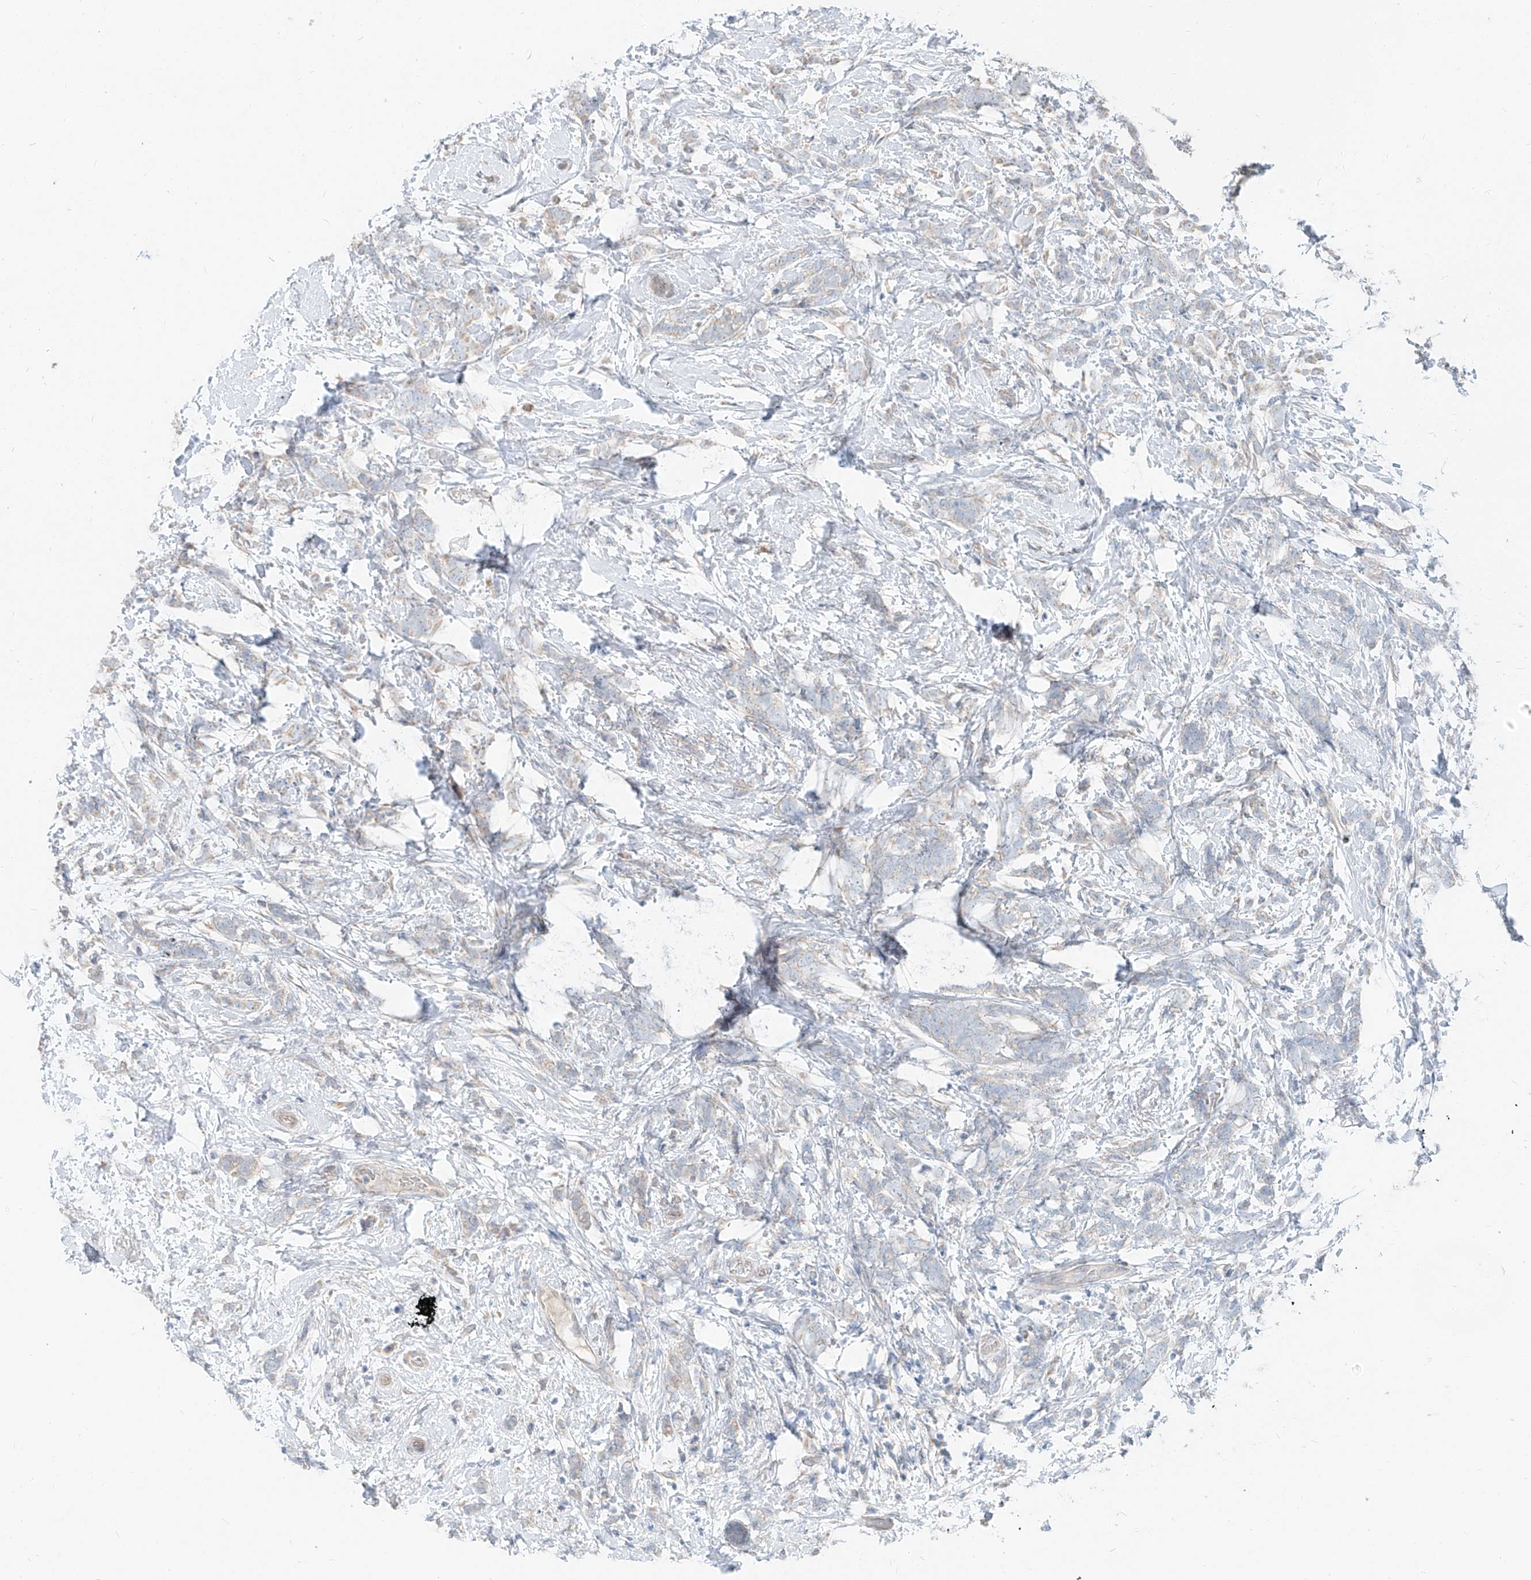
{"staining": {"intensity": "negative", "quantity": "none", "location": "none"}, "tissue": "breast cancer", "cell_type": "Tumor cells", "image_type": "cancer", "snomed": [{"axis": "morphology", "description": "Lobular carcinoma"}, {"axis": "topography", "description": "Breast"}], "caption": "Micrograph shows no protein positivity in tumor cells of breast lobular carcinoma tissue.", "gene": "STX19", "patient": {"sex": "female", "age": 58}}